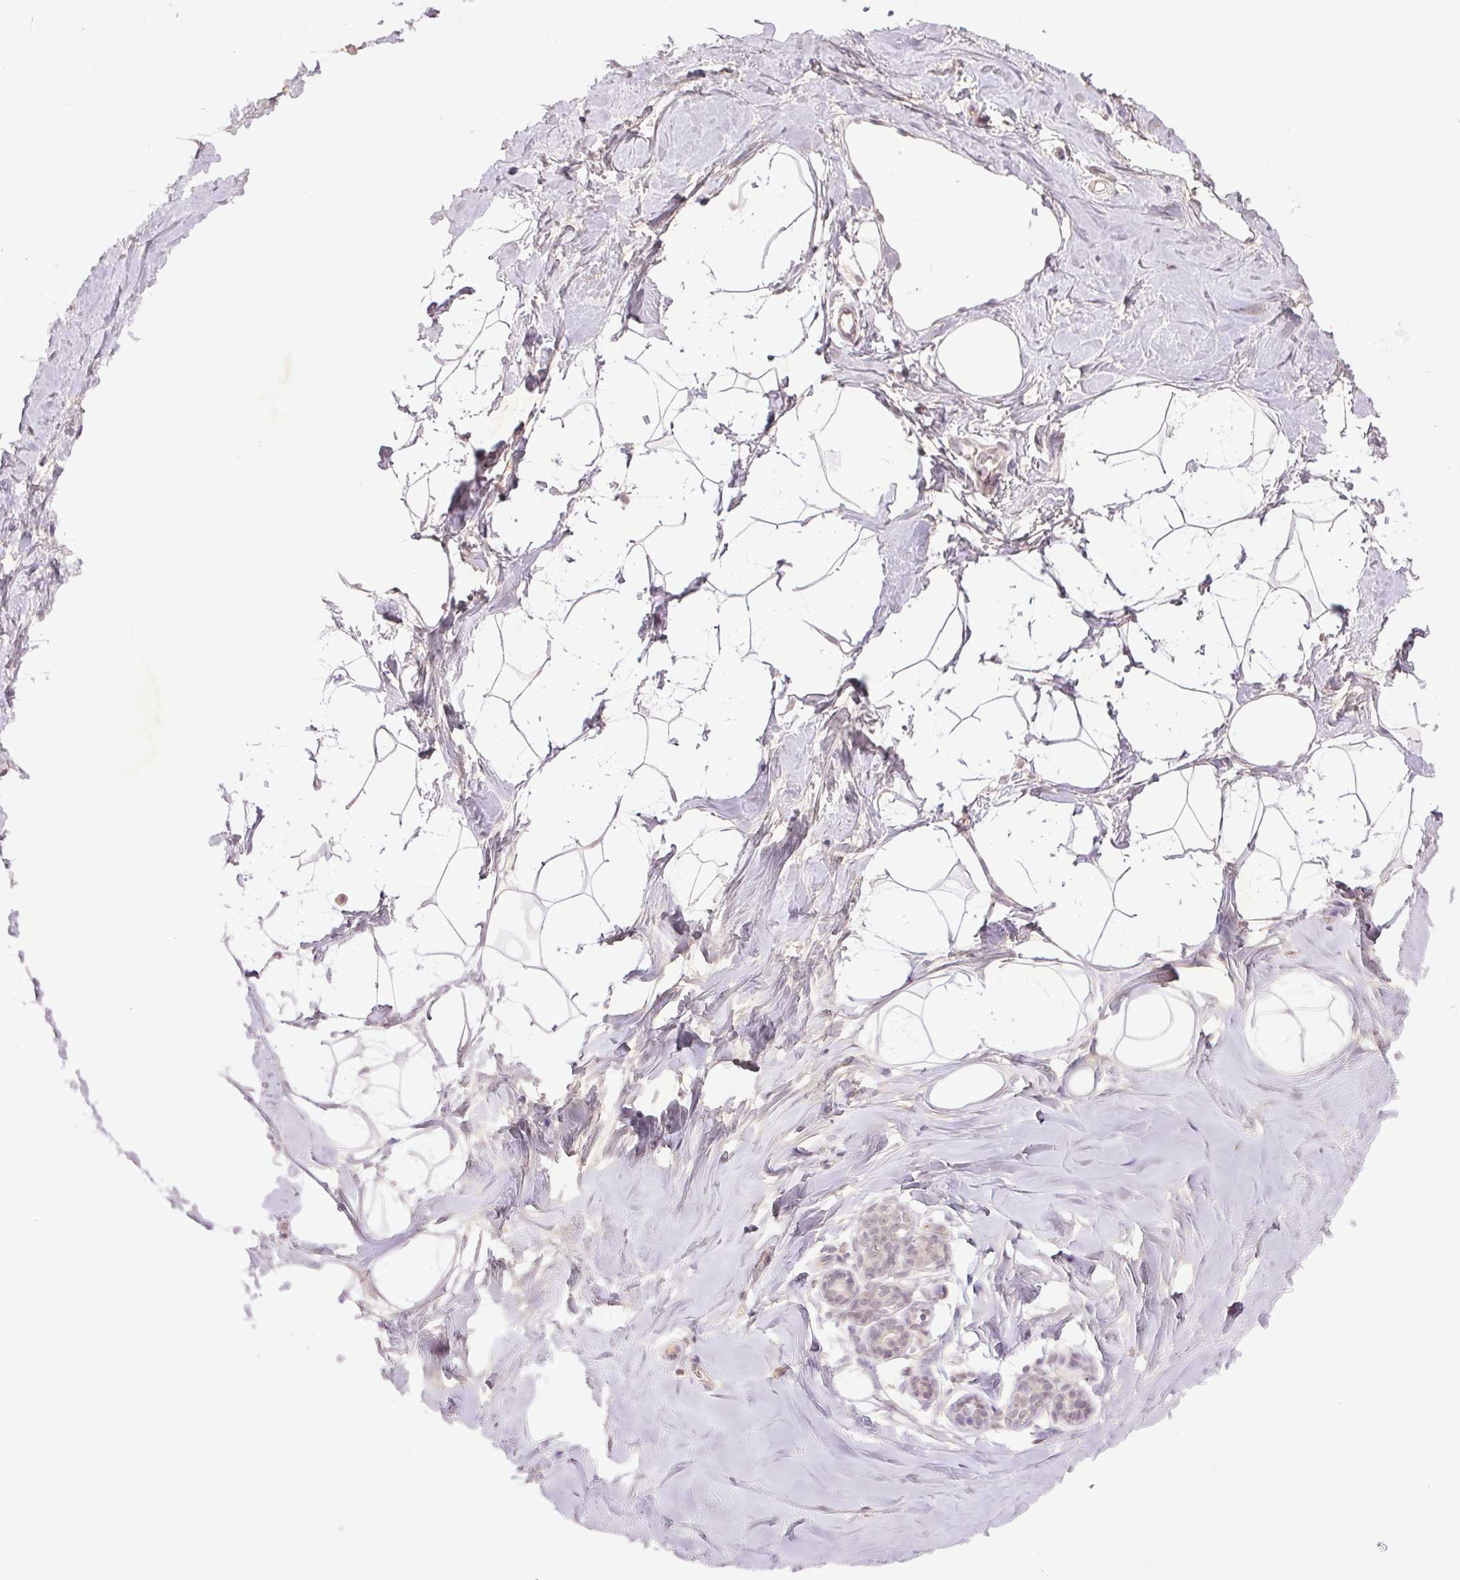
{"staining": {"intensity": "weak", "quantity": "<25%", "location": "cytoplasmic/membranous"}, "tissue": "breast", "cell_type": "Adipocytes", "image_type": "normal", "snomed": [{"axis": "morphology", "description": "Normal tissue, NOS"}, {"axis": "topography", "description": "Breast"}], "caption": "Immunohistochemical staining of benign breast shows no significant expression in adipocytes. (DAB (3,3'-diaminobenzidine) immunohistochemistry, high magnification).", "gene": "FAM168B", "patient": {"sex": "female", "age": 32}}